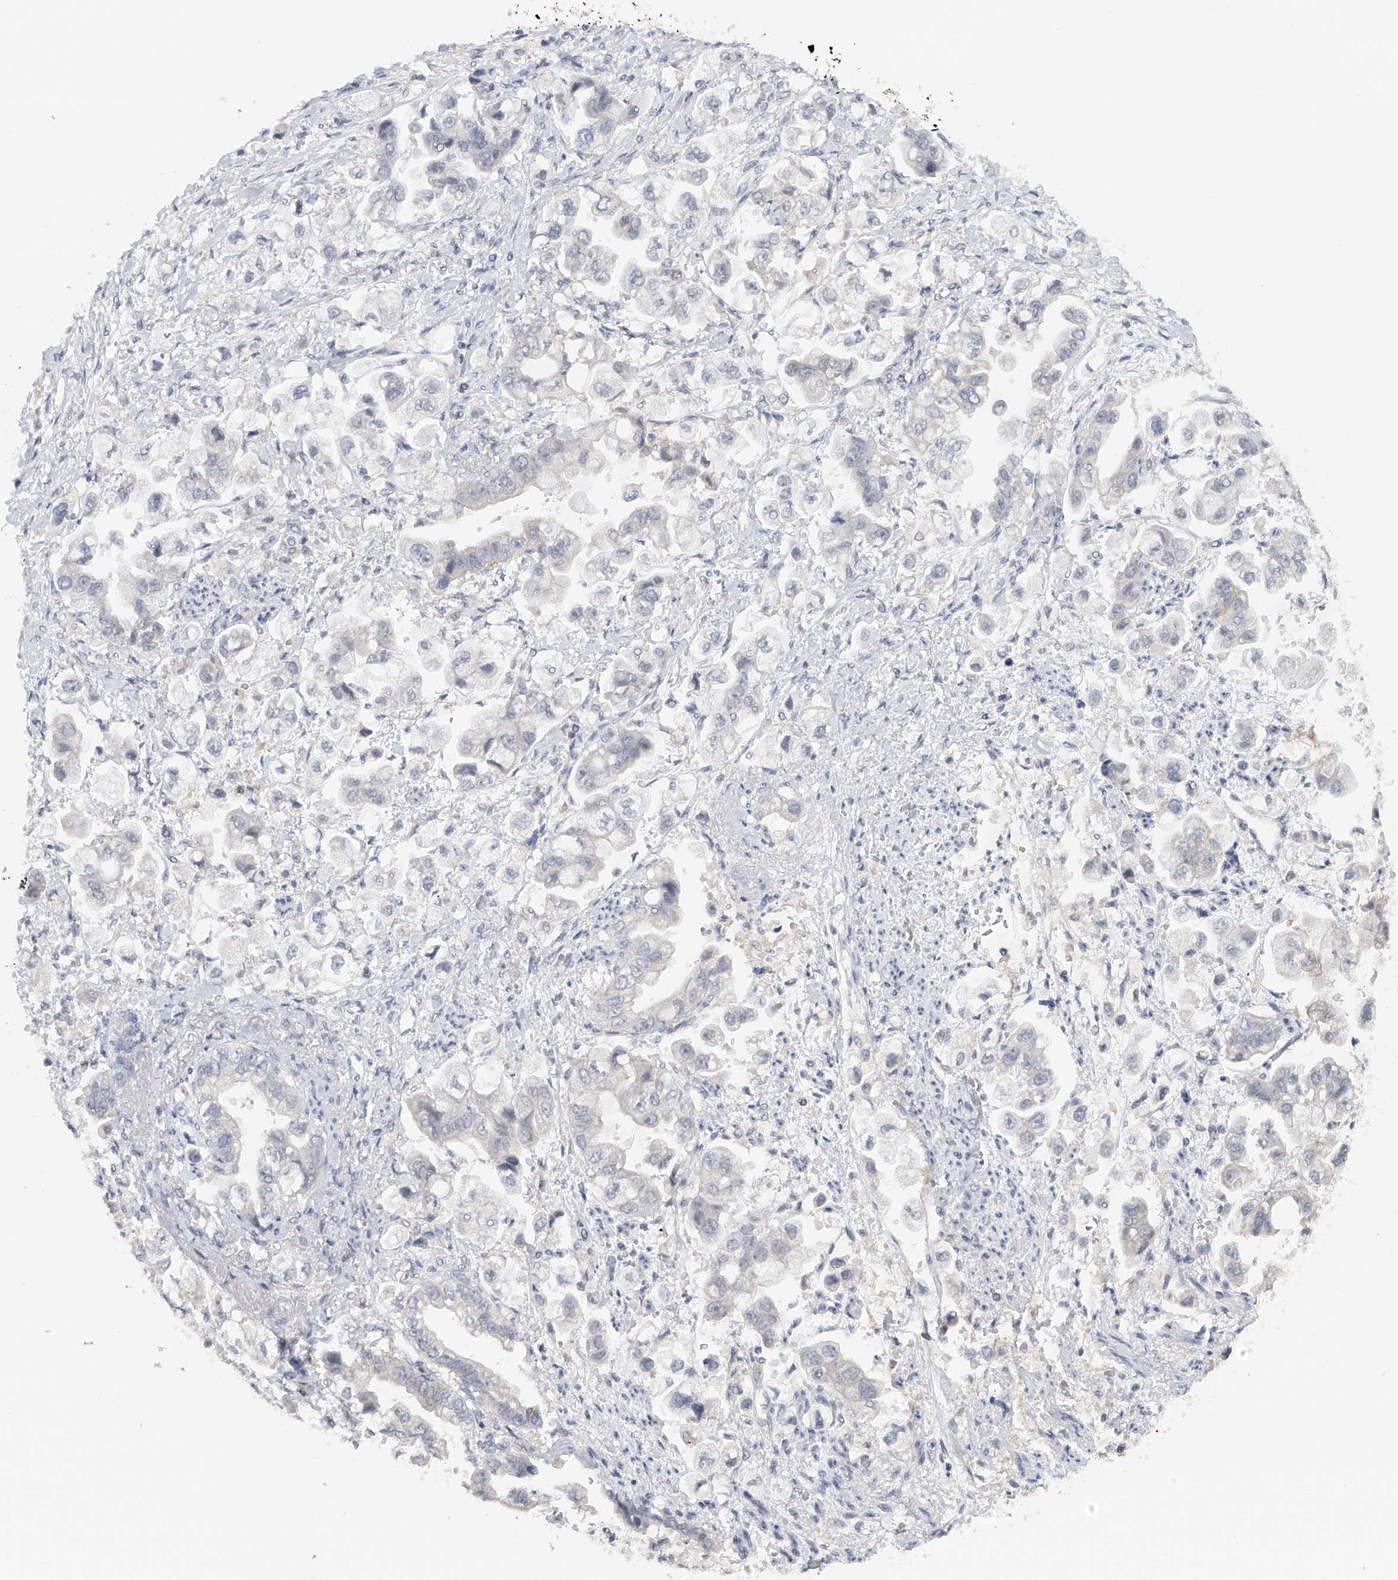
{"staining": {"intensity": "negative", "quantity": "none", "location": "none"}, "tissue": "stomach cancer", "cell_type": "Tumor cells", "image_type": "cancer", "snomed": [{"axis": "morphology", "description": "Adenocarcinoma, NOS"}, {"axis": "topography", "description": "Stomach"}], "caption": "Tumor cells are negative for brown protein staining in stomach cancer.", "gene": "DDX43", "patient": {"sex": "male", "age": 62}}